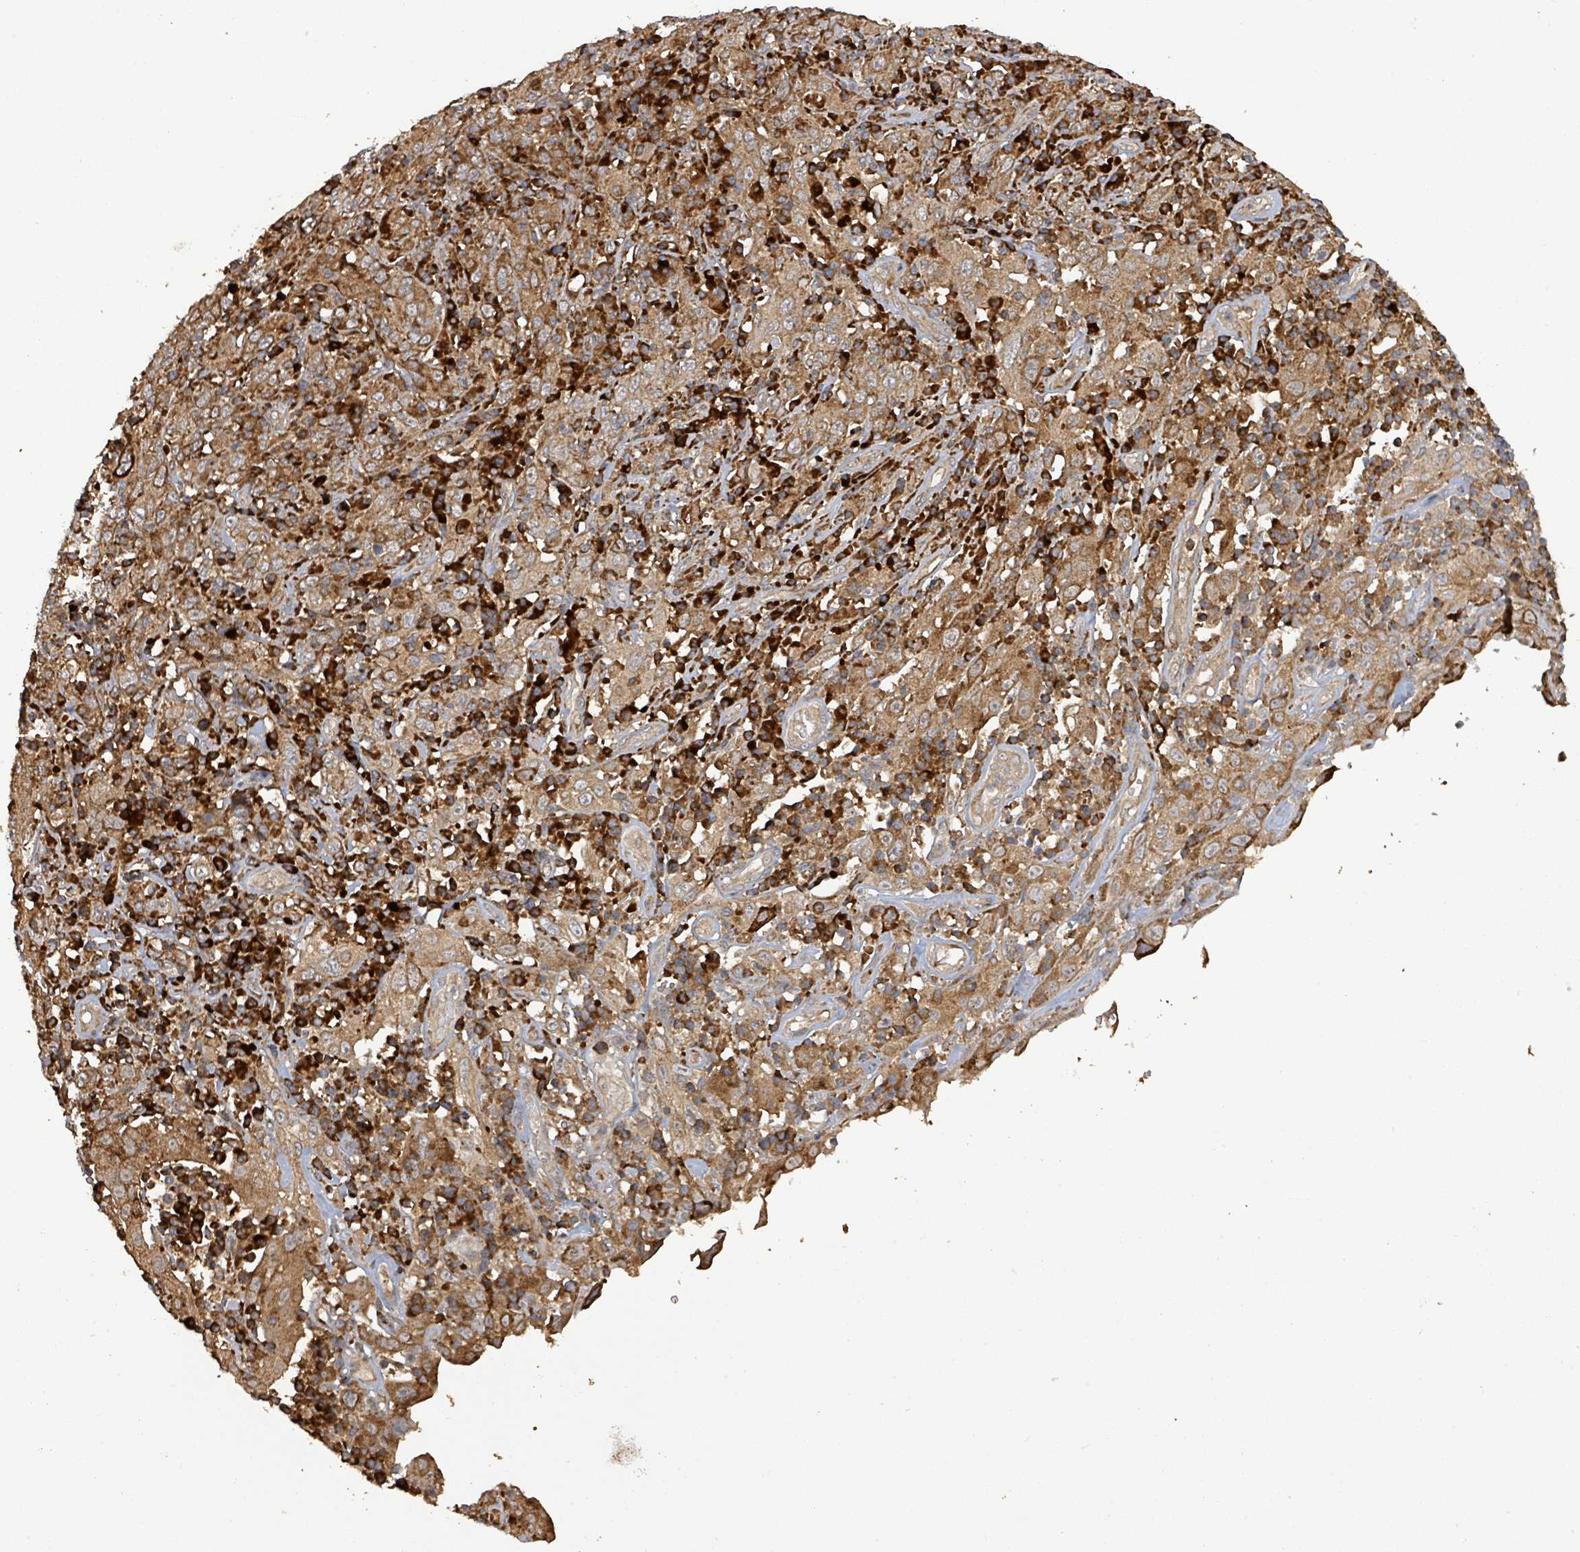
{"staining": {"intensity": "strong", "quantity": ">75%", "location": "cytoplasmic/membranous"}, "tissue": "cervical cancer", "cell_type": "Tumor cells", "image_type": "cancer", "snomed": [{"axis": "morphology", "description": "Squamous cell carcinoma, NOS"}, {"axis": "topography", "description": "Cervix"}], "caption": "A micrograph showing strong cytoplasmic/membranous staining in about >75% of tumor cells in cervical cancer (squamous cell carcinoma), as visualized by brown immunohistochemical staining.", "gene": "STARD4", "patient": {"sex": "female", "age": 46}}